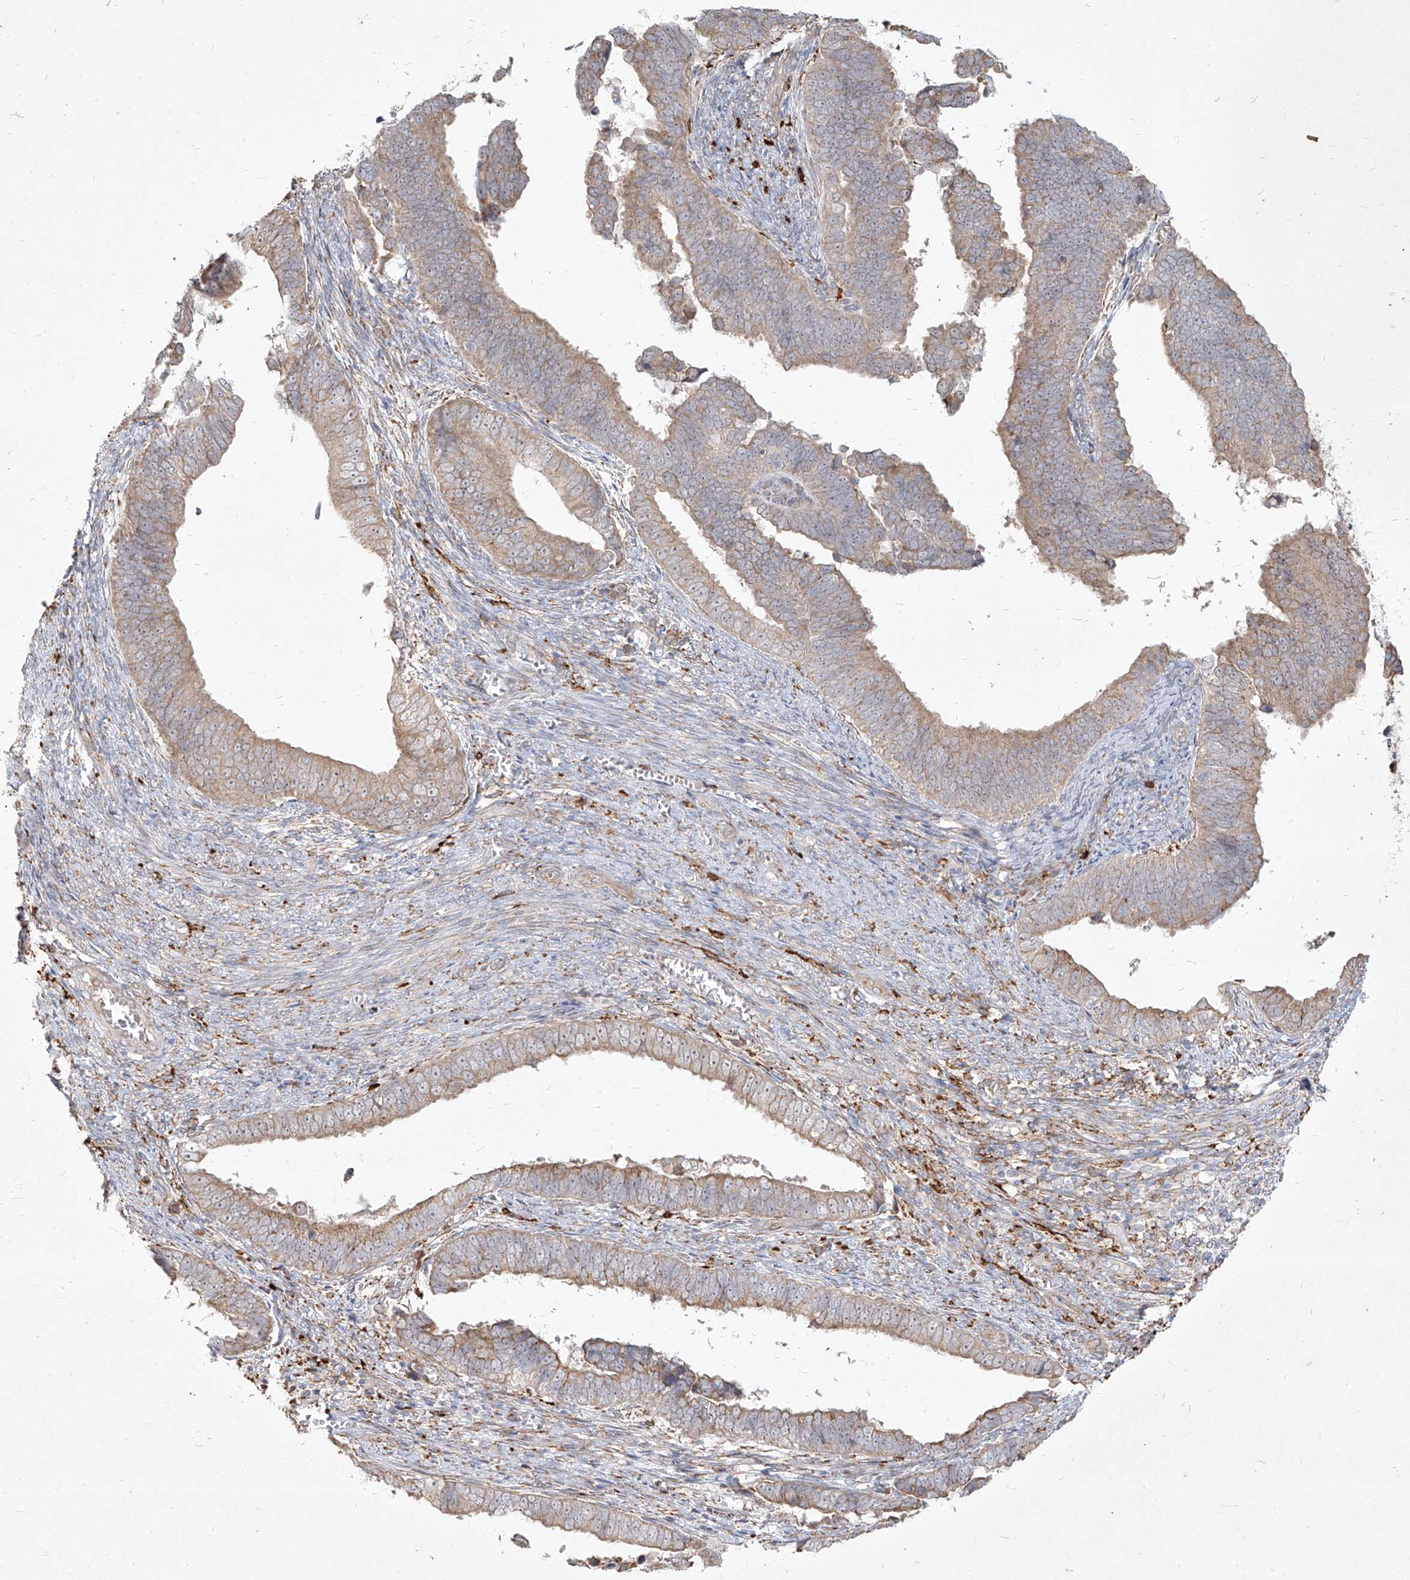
{"staining": {"intensity": "weak", "quantity": "25%-75%", "location": "cytoplasmic/membranous"}, "tissue": "endometrial cancer", "cell_type": "Tumor cells", "image_type": "cancer", "snomed": [{"axis": "morphology", "description": "Adenocarcinoma, NOS"}, {"axis": "topography", "description": "Endometrium"}], "caption": "DAB (3,3'-diaminobenzidine) immunohistochemical staining of human endometrial cancer (adenocarcinoma) shows weak cytoplasmic/membranous protein positivity in approximately 25%-75% of tumor cells.", "gene": "CD209", "patient": {"sex": "female", "age": 75}}